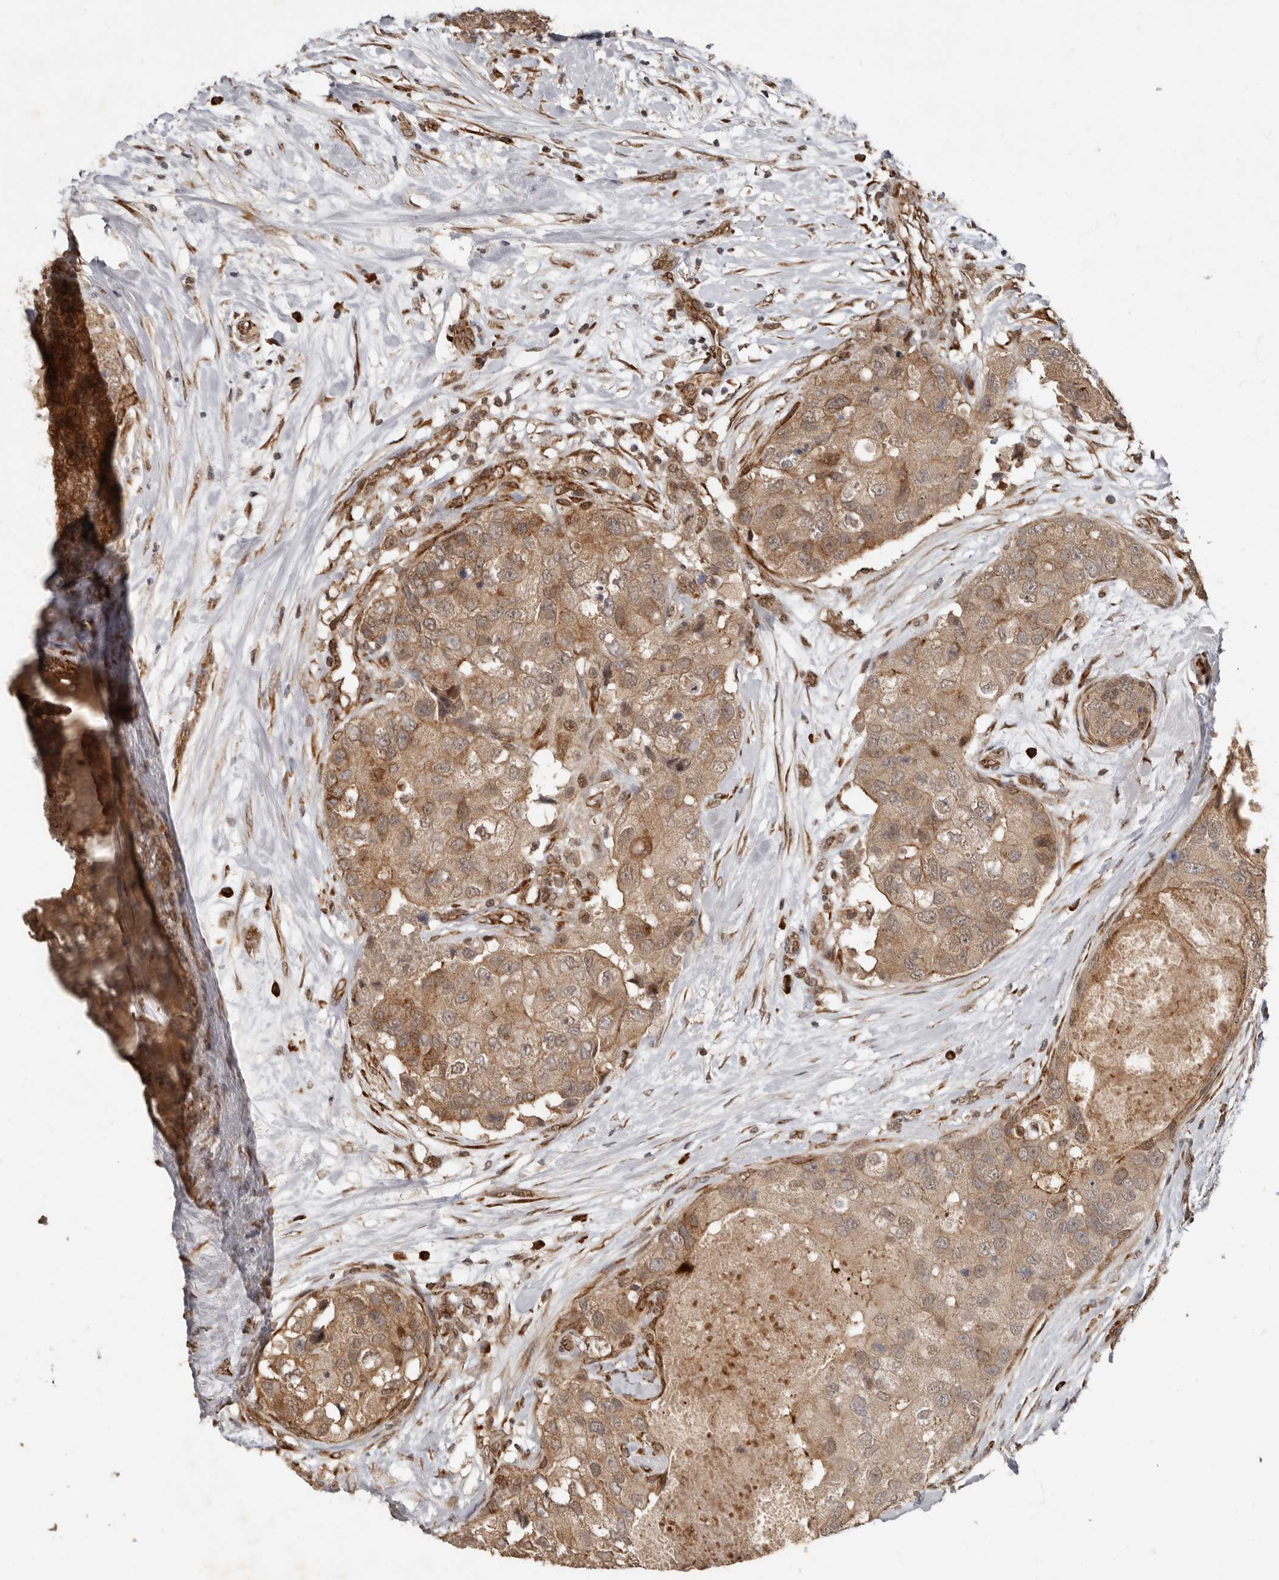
{"staining": {"intensity": "moderate", "quantity": ">75%", "location": "cytoplasmic/membranous,nuclear"}, "tissue": "breast cancer", "cell_type": "Tumor cells", "image_type": "cancer", "snomed": [{"axis": "morphology", "description": "Duct carcinoma"}, {"axis": "topography", "description": "Breast"}], "caption": "Brown immunohistochemical staining in breast intraductal carcinoma shows moderate cytoplasmic/membranous and nuclear staining in about >75% of tumor cells. (DAB IHC, brown staining for protein, blue staining for nuclei).", "gene": "LRGUK", "patient": {"sex": "female", "age": 62}}